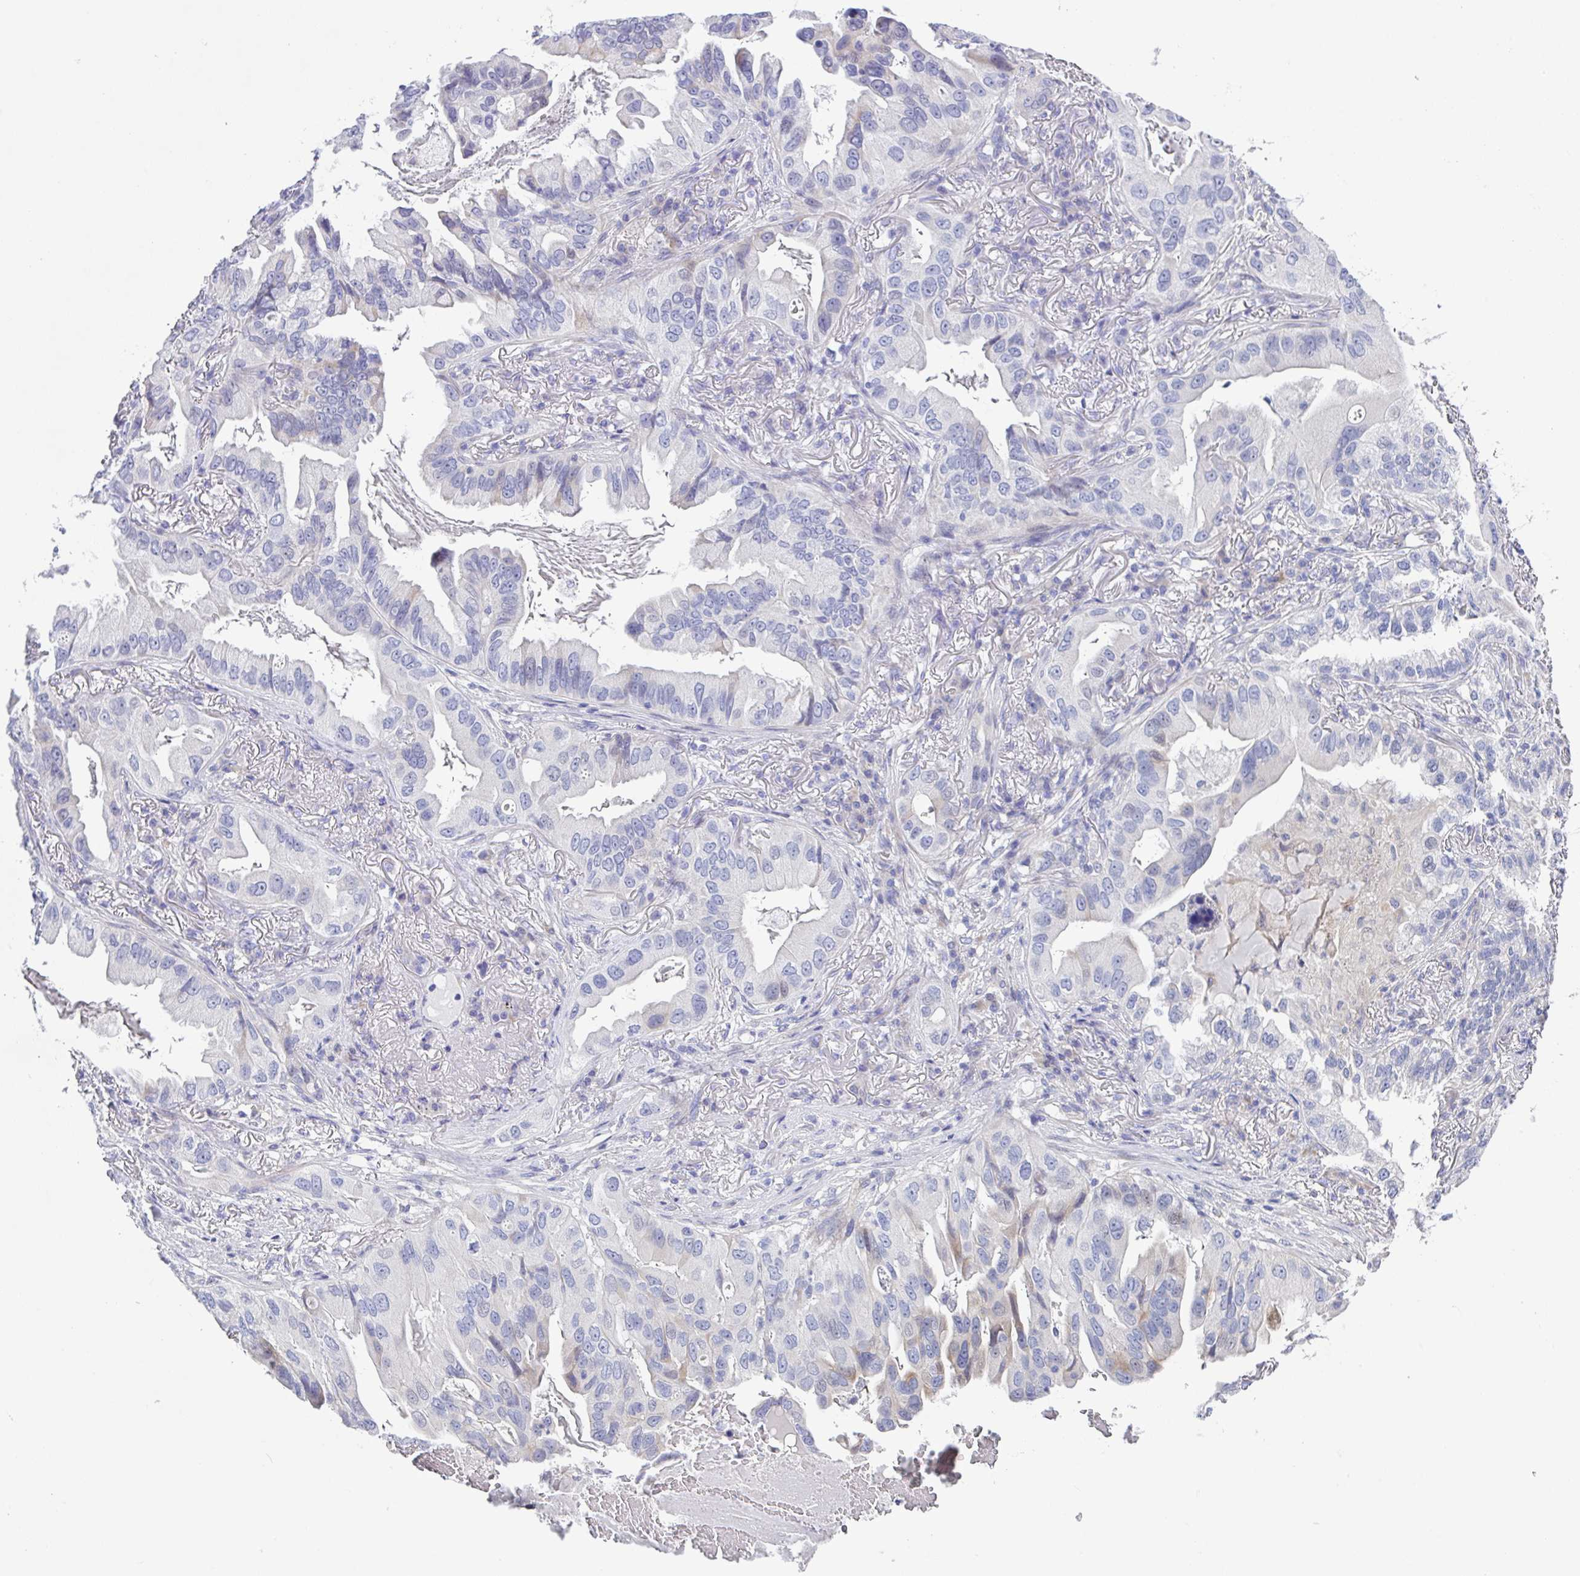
{"staining": {"intensity": "negative", "quantity": "none", "location": "none"}, "tissue": "lung cancer", "cell_type": "Tumor cells", "image_type": "cancer", "snomed": [{"axis": "morphology", "description": "Adenocarcinoma, NOS"}, {"axis": "topography", "description": "Lung"}], "caption": "IHC of human lung adenocarcinoma reveals no staining in tumor cells.", "gene": "FBXO47", "patient": {"sex": "female", "age": 69}}